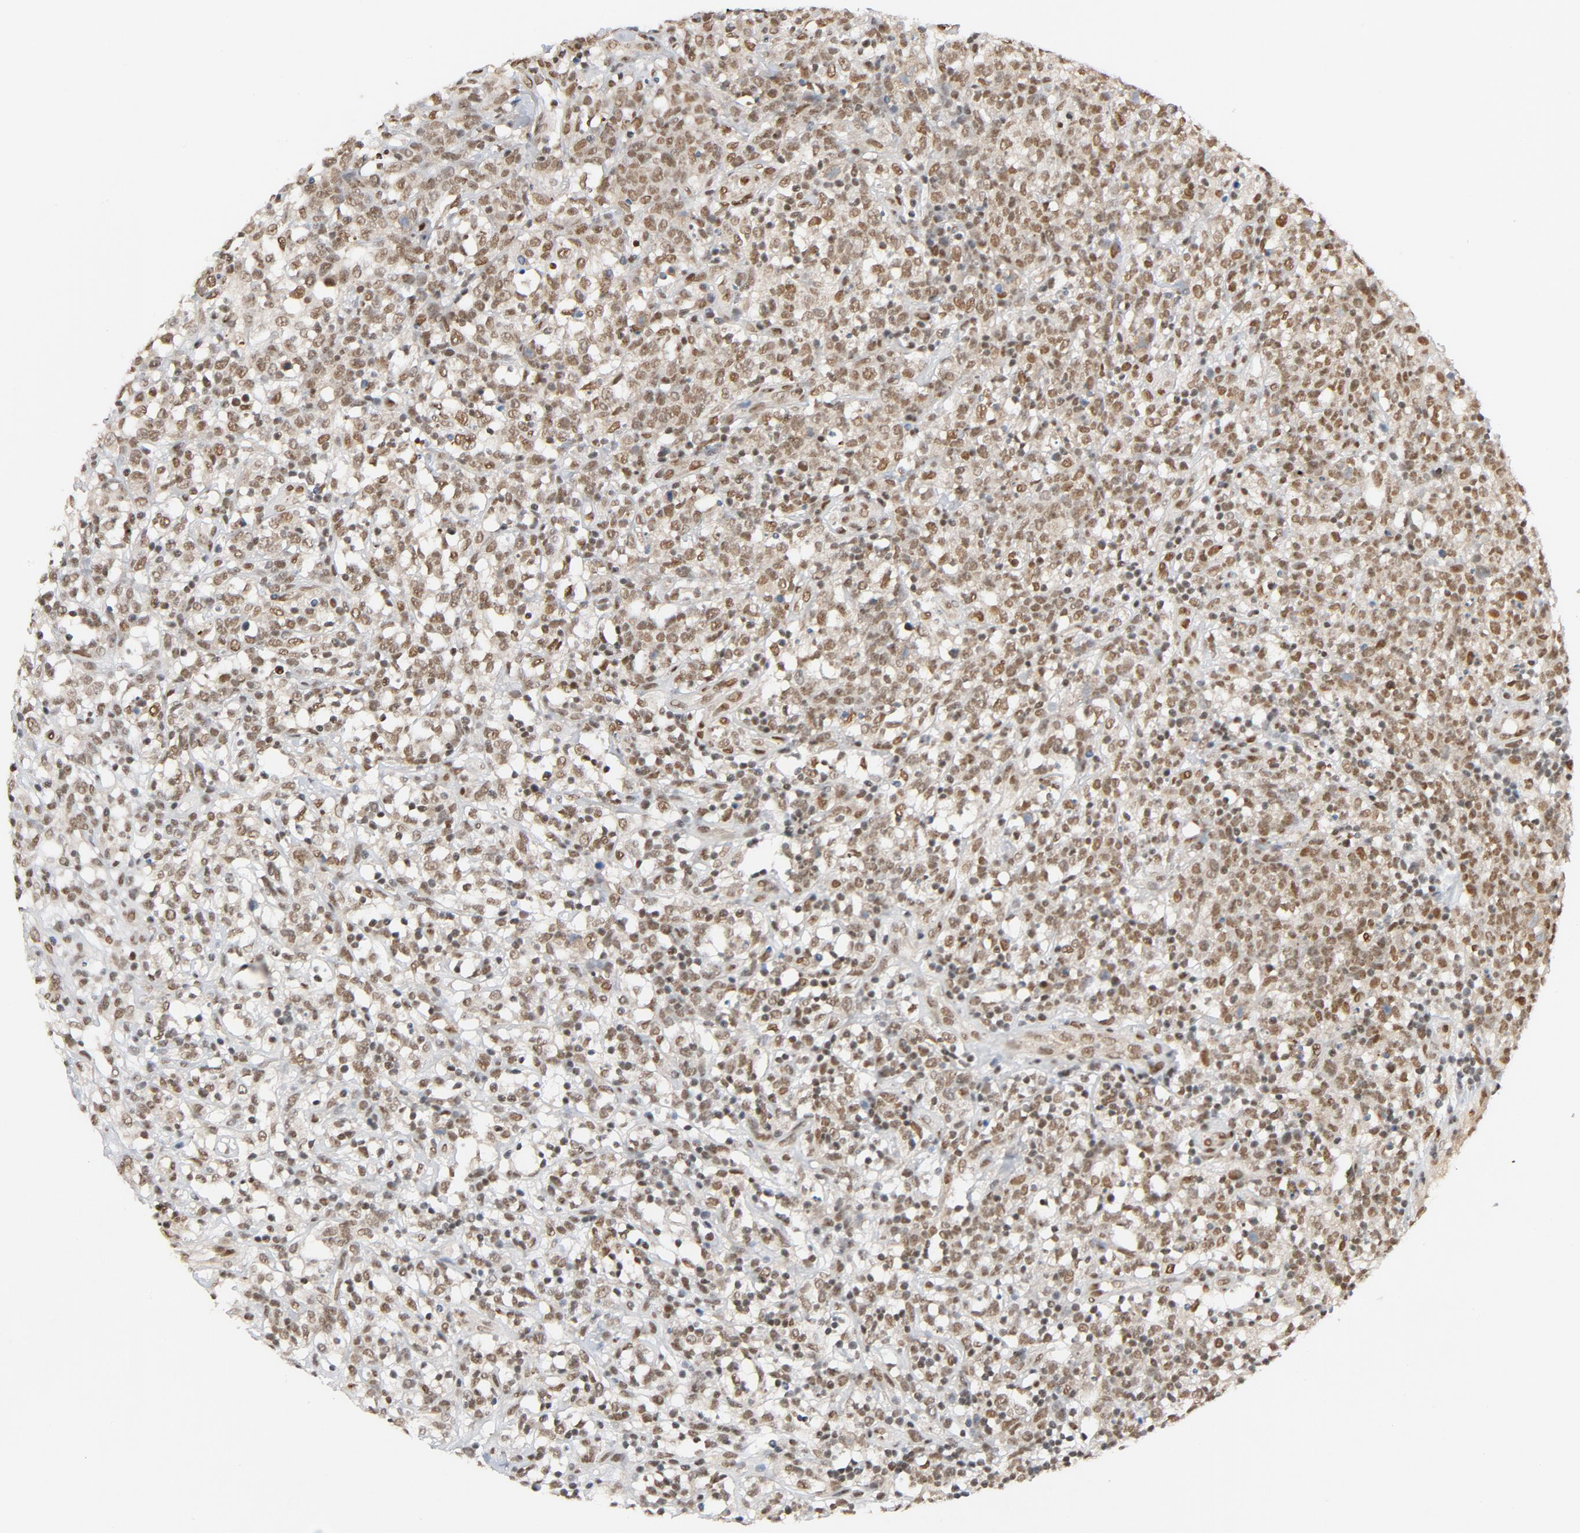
{"staining": {"intensity": "moderate", "quantity": ">75%", "location": "nuclear"}, "tissue": "lymphoma", "cell_type": "Tumor cells", "image_type": "cancer", "snomed": [{"axis": "morphology", "description": "Malignant lymphoma, non-Hodgkin's type, High grade"}, {"axis": "topography", "description": "Lymph node"}], "caption": "Immunohistochemical staining of high-grade malignant lymphoma, non-Hodgkin's type reveals moderate nuclear protein staining in approximately >75% of tumor cells.", "gene": "SMARCD1", "patient": {"sex": "female", "age": 73}}